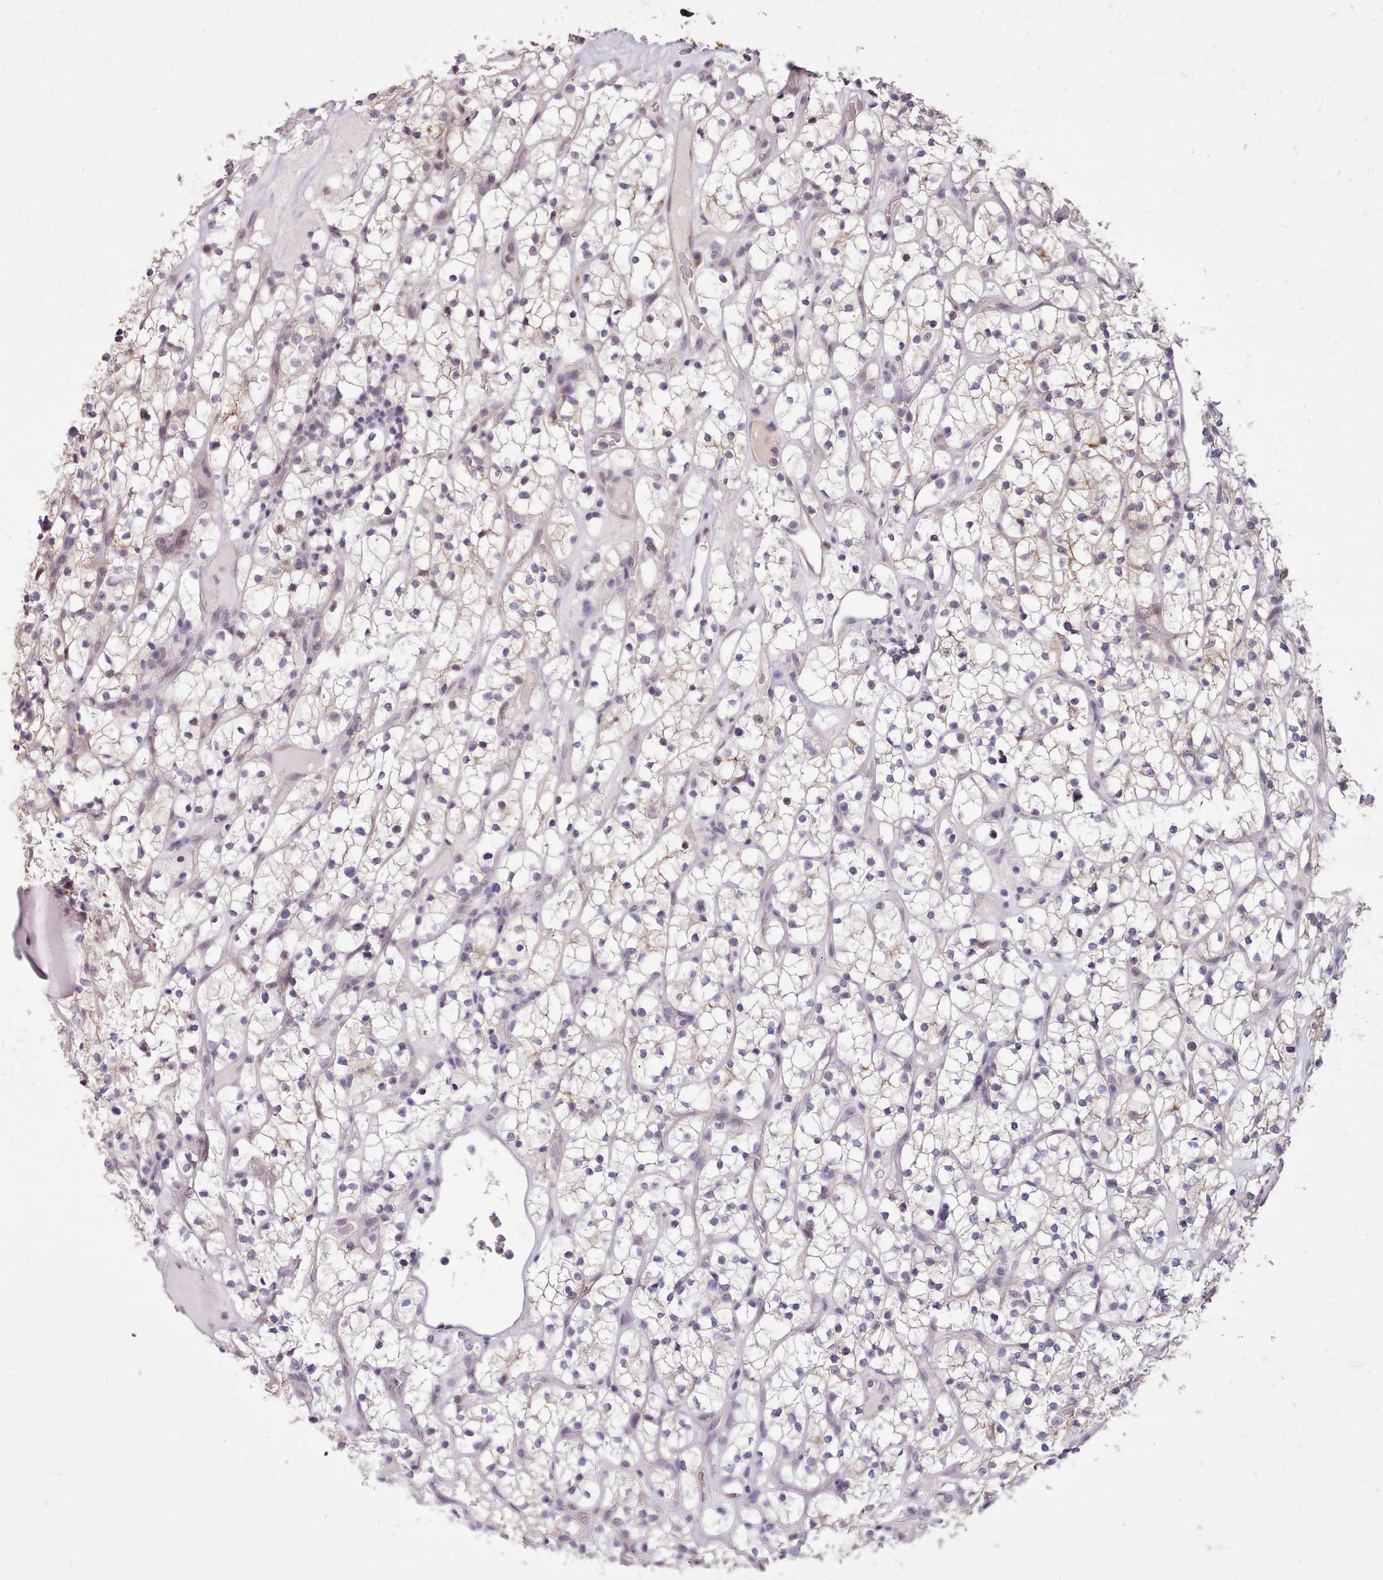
{"staining": {"intensity": "weak", "quantity": "<25%", "location": "nuclear"}, "tissue": "renal cancer", "cell_type": "Tumor cells", "image_type": "cancer", "snomed": [{"axis": "morphology", "description": "Adenocarcinoma, NOS"}, {"axis": "topography", "description": "Kidney"}], "caption": "High power microscopy photomicrograph of an immunohistochemistry (IHC) histopathology image of renal adenocarcinoma, revealing no significant staining in tumor cells.", "gene": "ZNF607", "patient": {"sex": "female", "age": 64}}